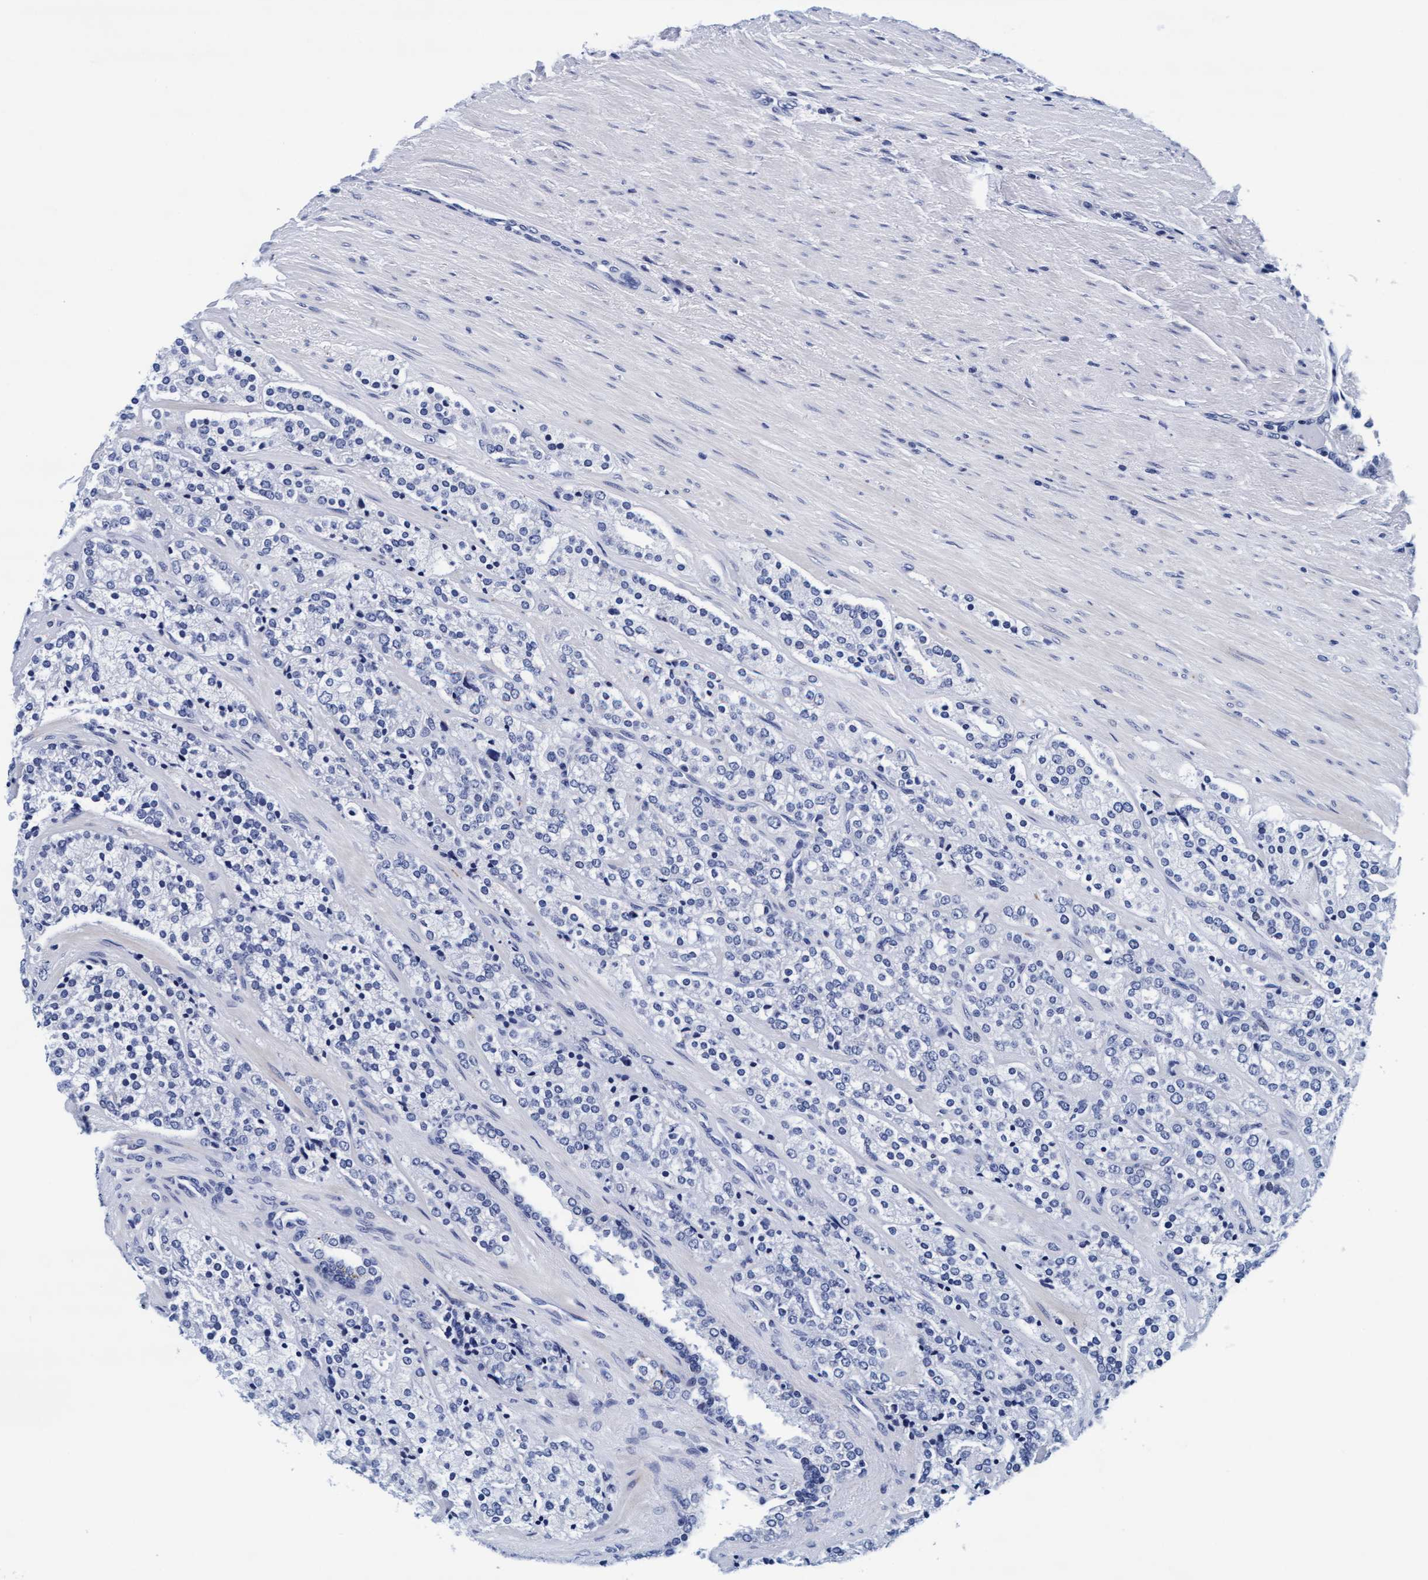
{"staining": {"intensity": "negative", "quantity": "none", "location": "none"}, "tissue": "prostate cancer", "cell_type": "Tumor cells", "image_type": "cancer", "snomed": [{"axis": "morphology", "description": "Adenocarcinoma, High grade"}, {"axis": "topography", "description": "Prostate"}], "caption": "This is a photomicrograph of immunohistochemistry staining of prostate cancer, which shows no staining in tumor cells.", "gene": "ARSG", "patient": {"sex": "male", "age": 71}}